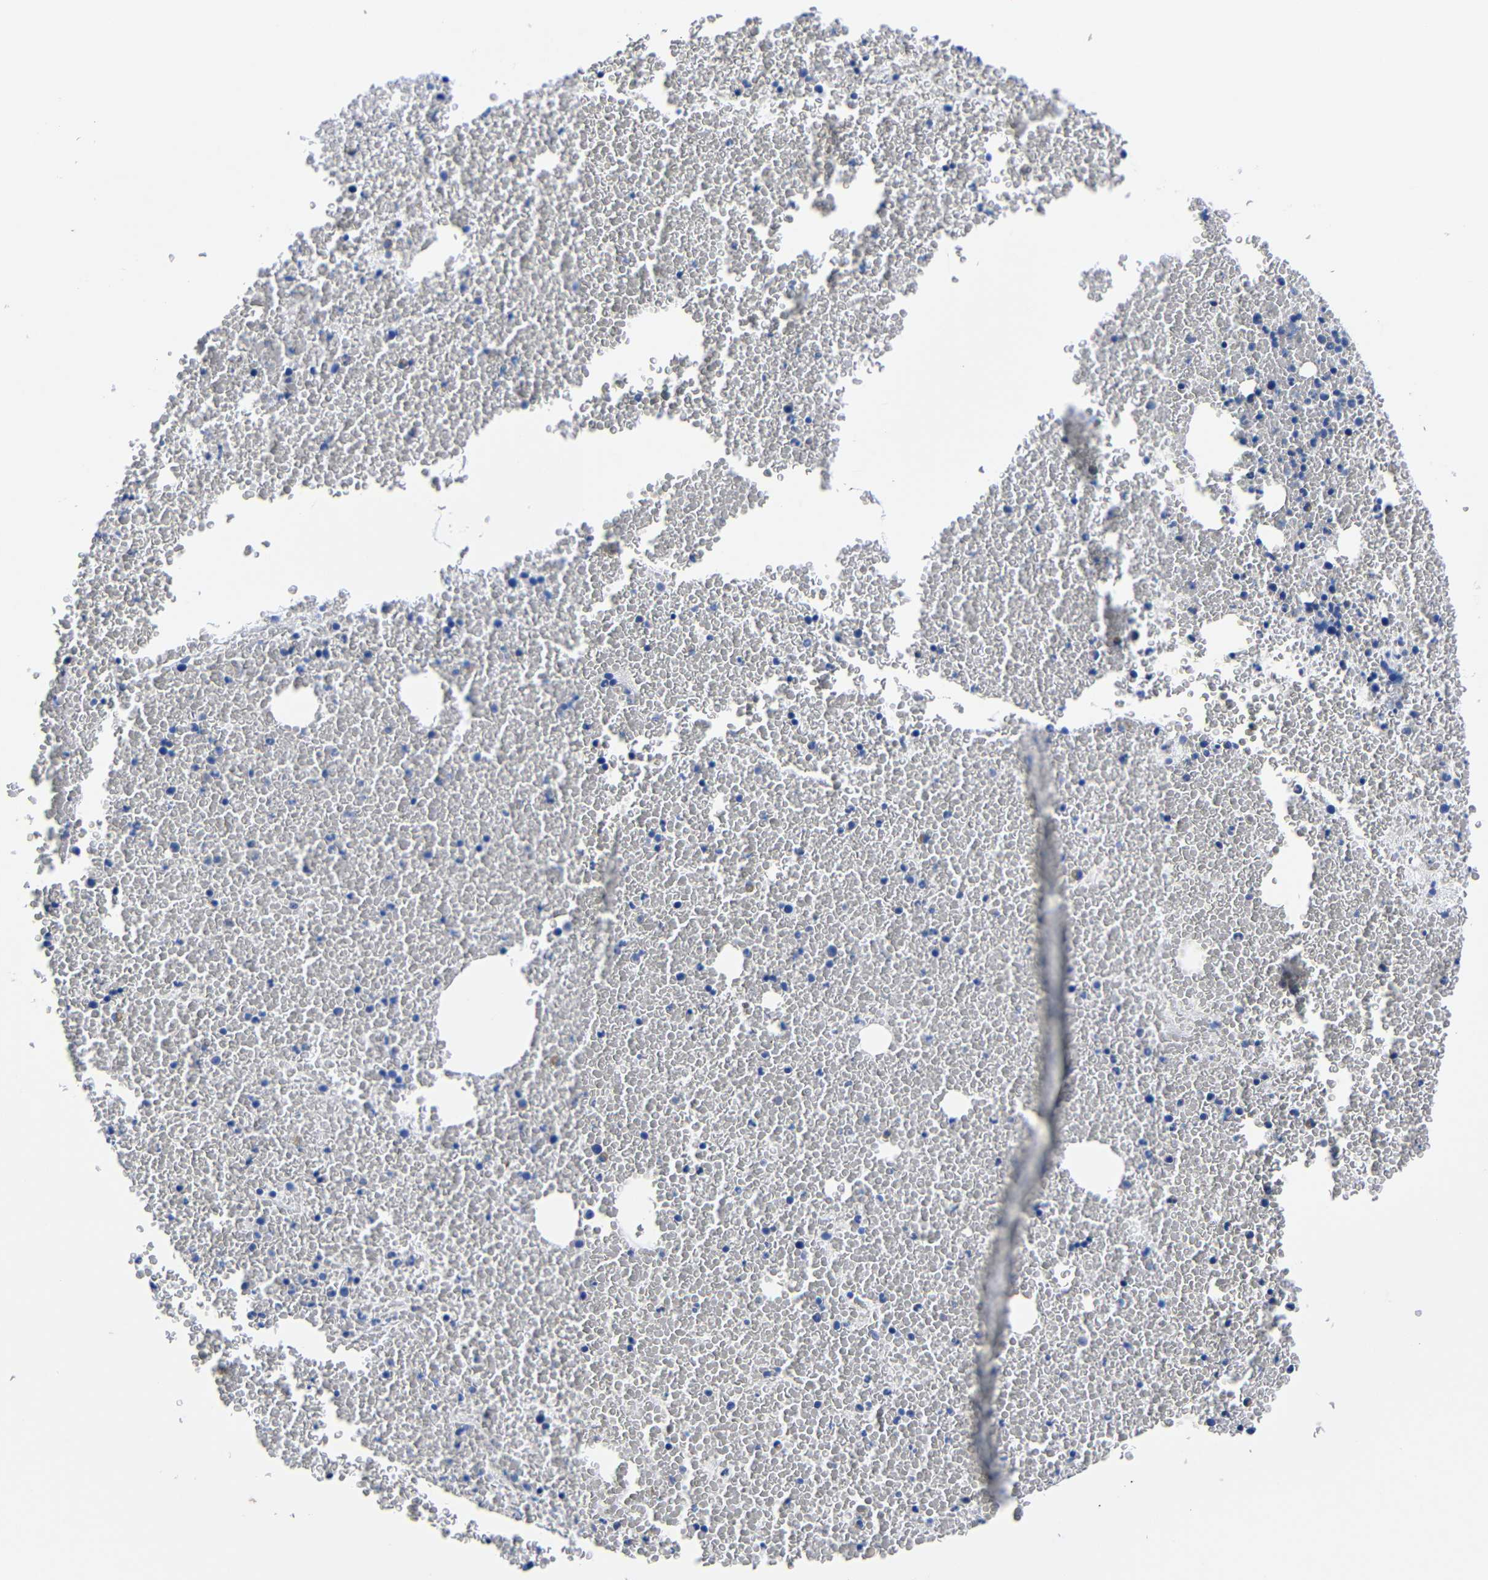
{"staining": {"intensity": "negative", "quantity": "none", "location": "none"}, "tissue": "bone marrow", "cell_type": "Hematopoietic cells", "image_type": "normal", "snomed": [{"axis": "morphology", "description": "Normal tissue, NOS"}, {"axis": "morphology", "description": "Inflammation, NOS"}, {"axis": "topography", "description": "Bone marrow"}], "caption": "High power microscopy image of an immunohistochemistry (IHC) image of unremarkable bone marrow, revealing no significant positivity in hematopoietic cells.", "gene": "CLEC4G", "patient": {"sex": "male", "age": 47}}